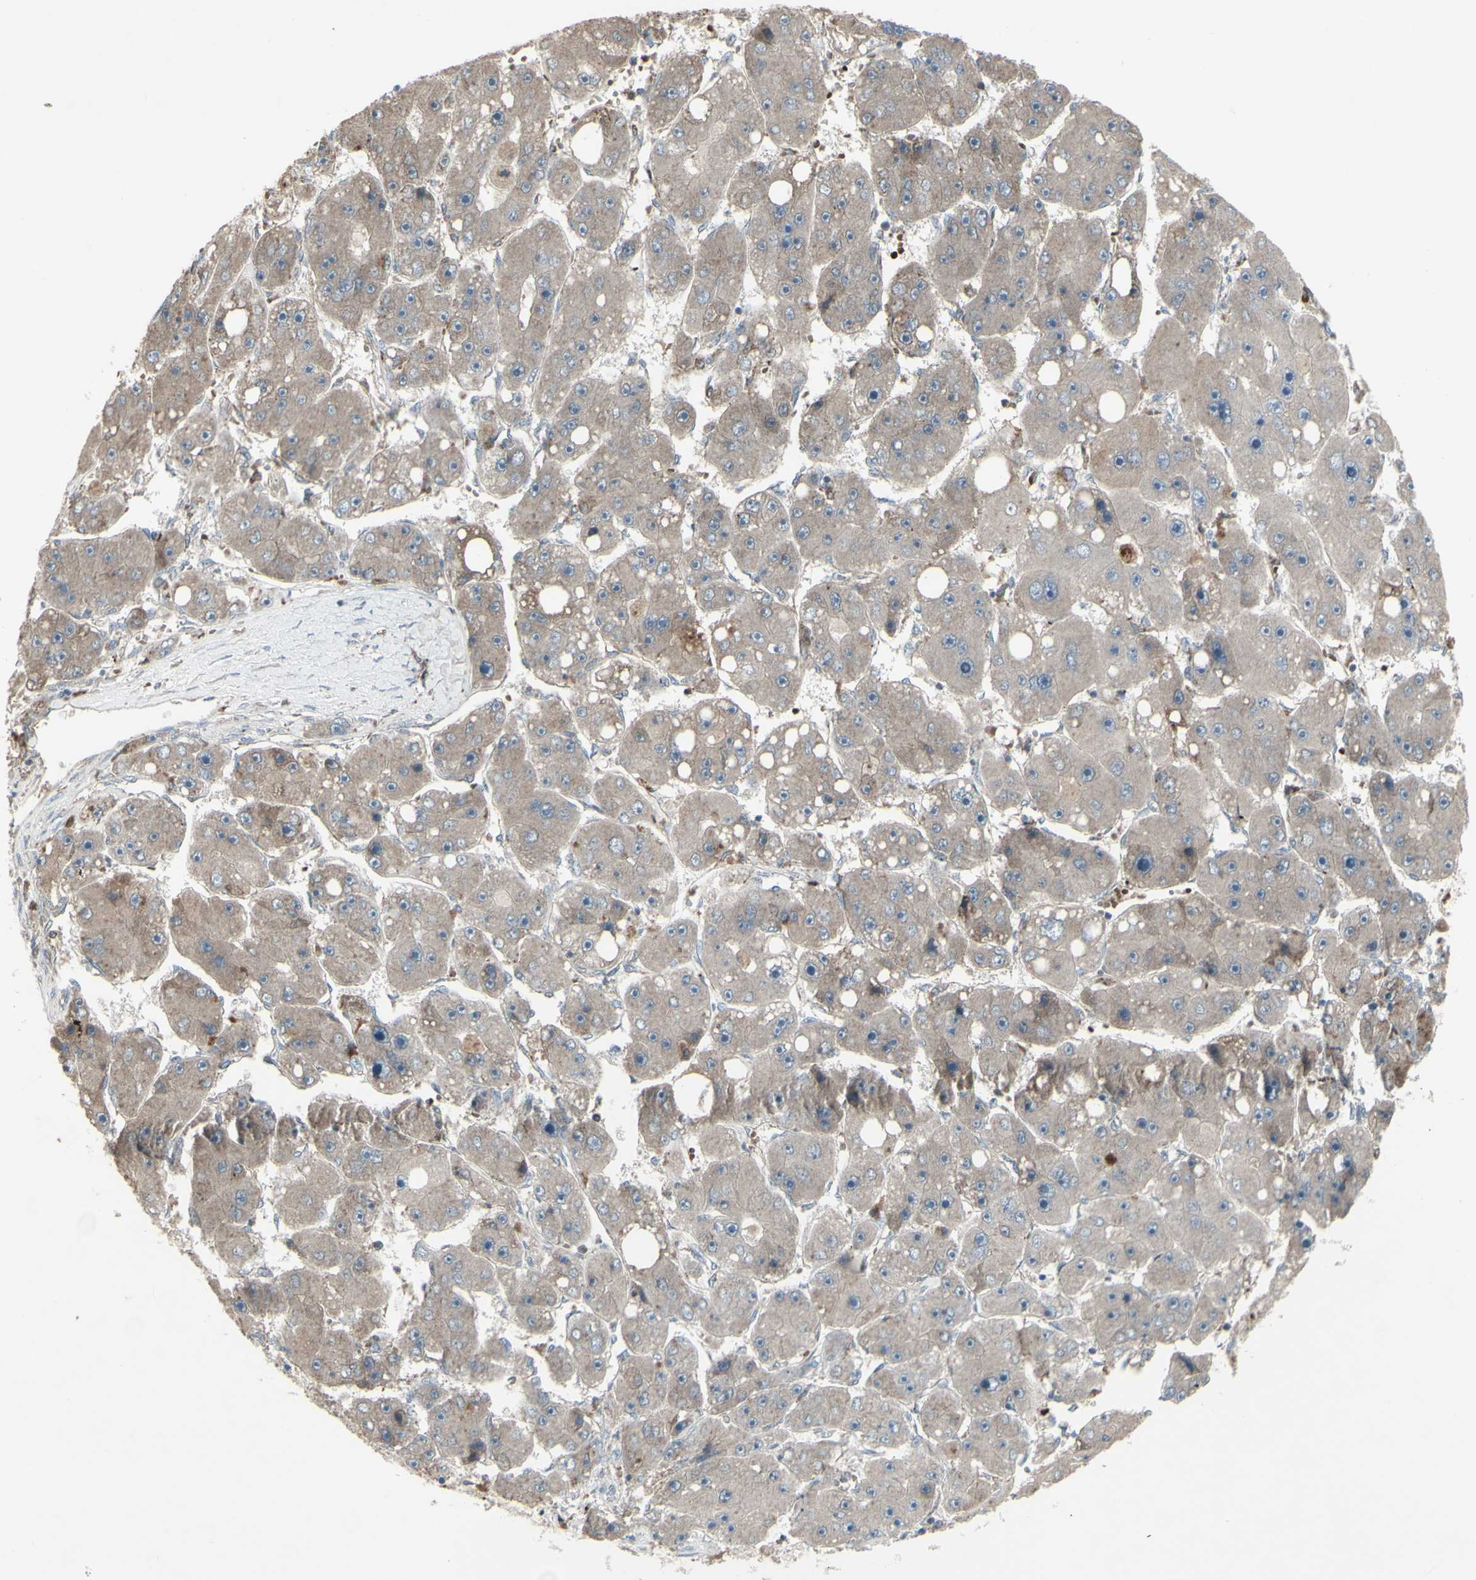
{"staining": {"intensity": "weak", "quantity": ">75%", "location": "cytoplasmic/membranous"}, "tissue": "liver cancer", "cell_type": "Tumor cells", "image_type": "cancer", "snomed": [{"axis": "morphology", "description": "Carcinoma, Hepatocellular, NOS"}, {"axis": "topography", "description": "Liver"}], "caption": "Tumor cells demonstrate low levels of weak cytoplasmic/membranous positivity in approximately >75% of cells in human liver cancer (hepatocellular carcinoma).", "gene": "SHC1", "patient": {"sex": "female", "age": 61}}